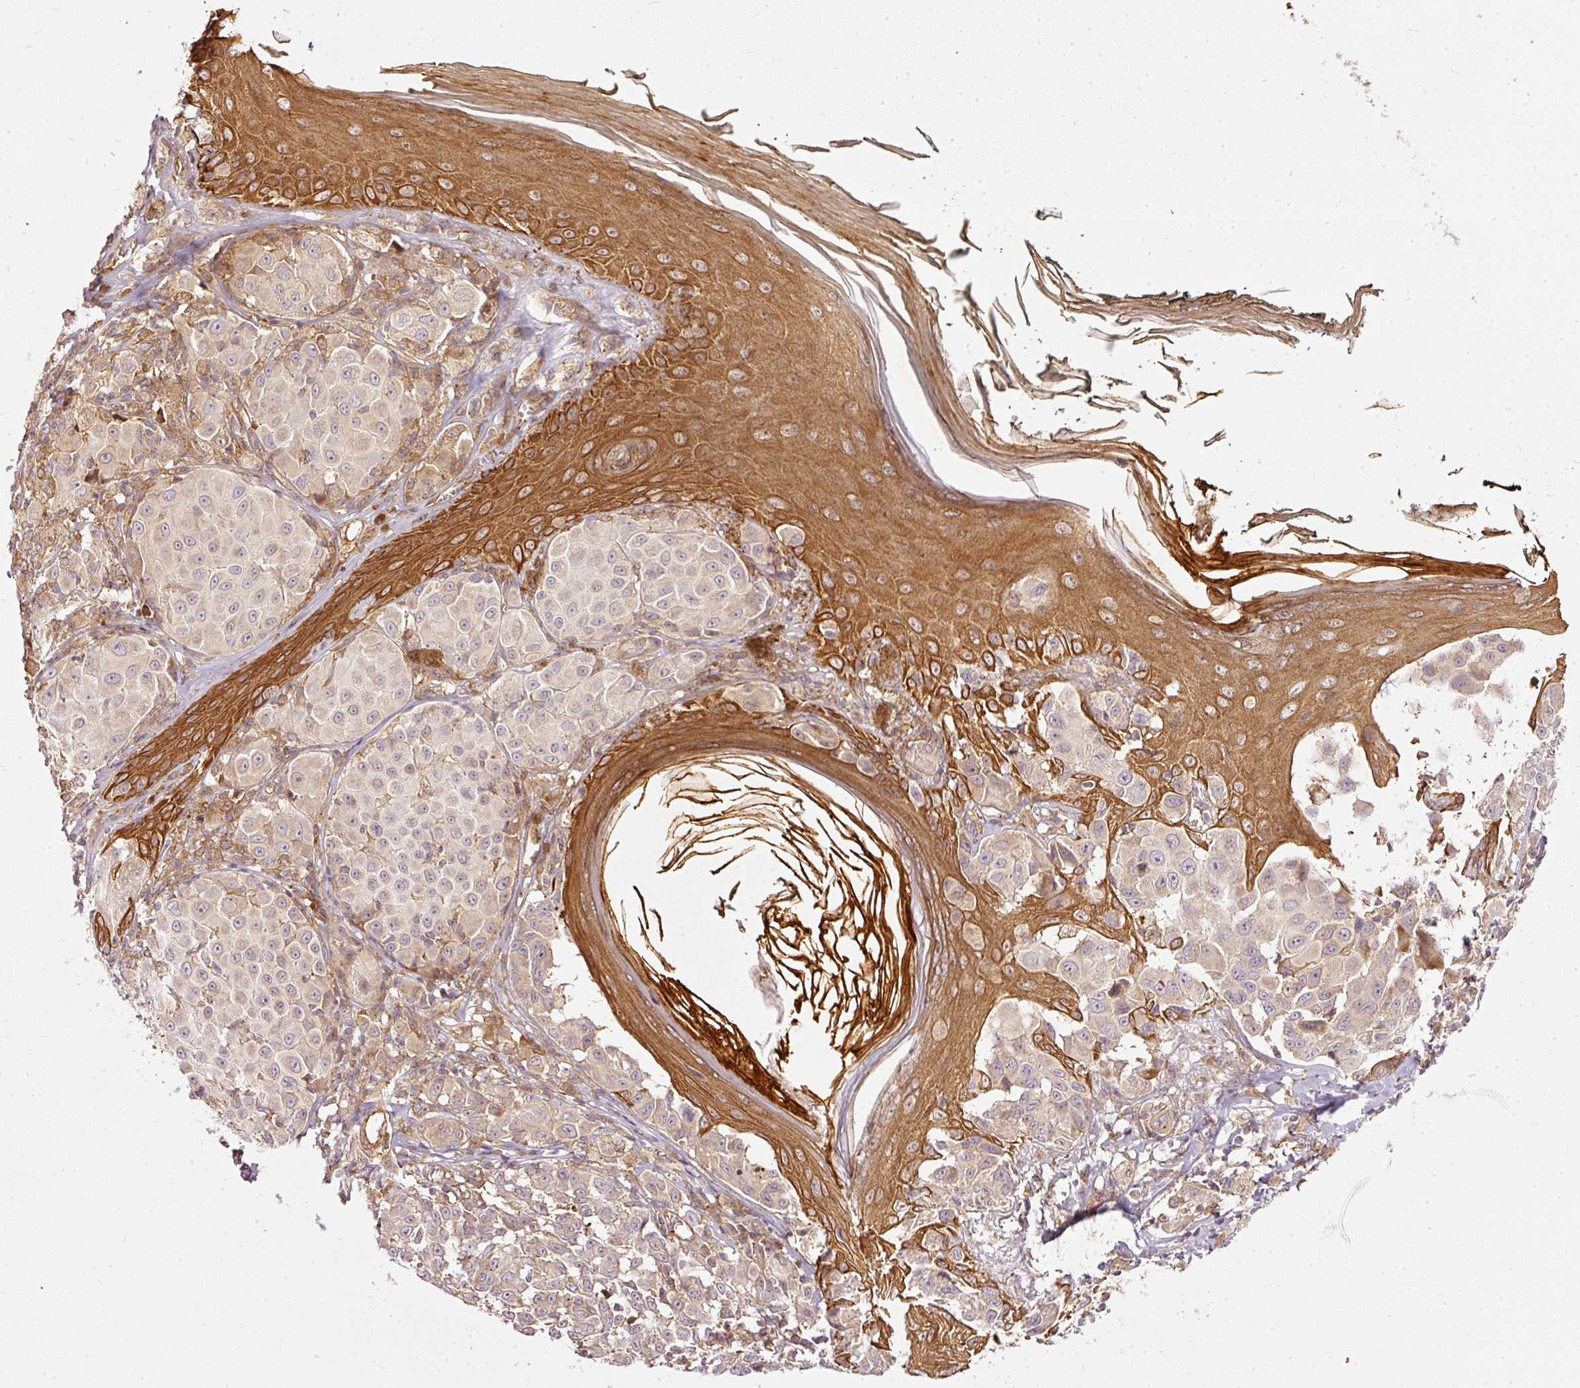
{"staining": {"intensity": "negative", "quantity": "none", "location": "none"}, "tissue": "melanoma", "cell_type": "Tumor cells", "image_type": "cancer", "snomed": [{"axis": "morphology", "description": "Malignant melanoma, NOS"}, {"axis": "topography", "description": "Skin"}], "caption": "An image of melanoma stained for a protein reveals no brown staining in tumor cells. Nuclei are stained in blue.", "gene": "MIF4GD", "patient": {"sex": "female", "age": 43}}